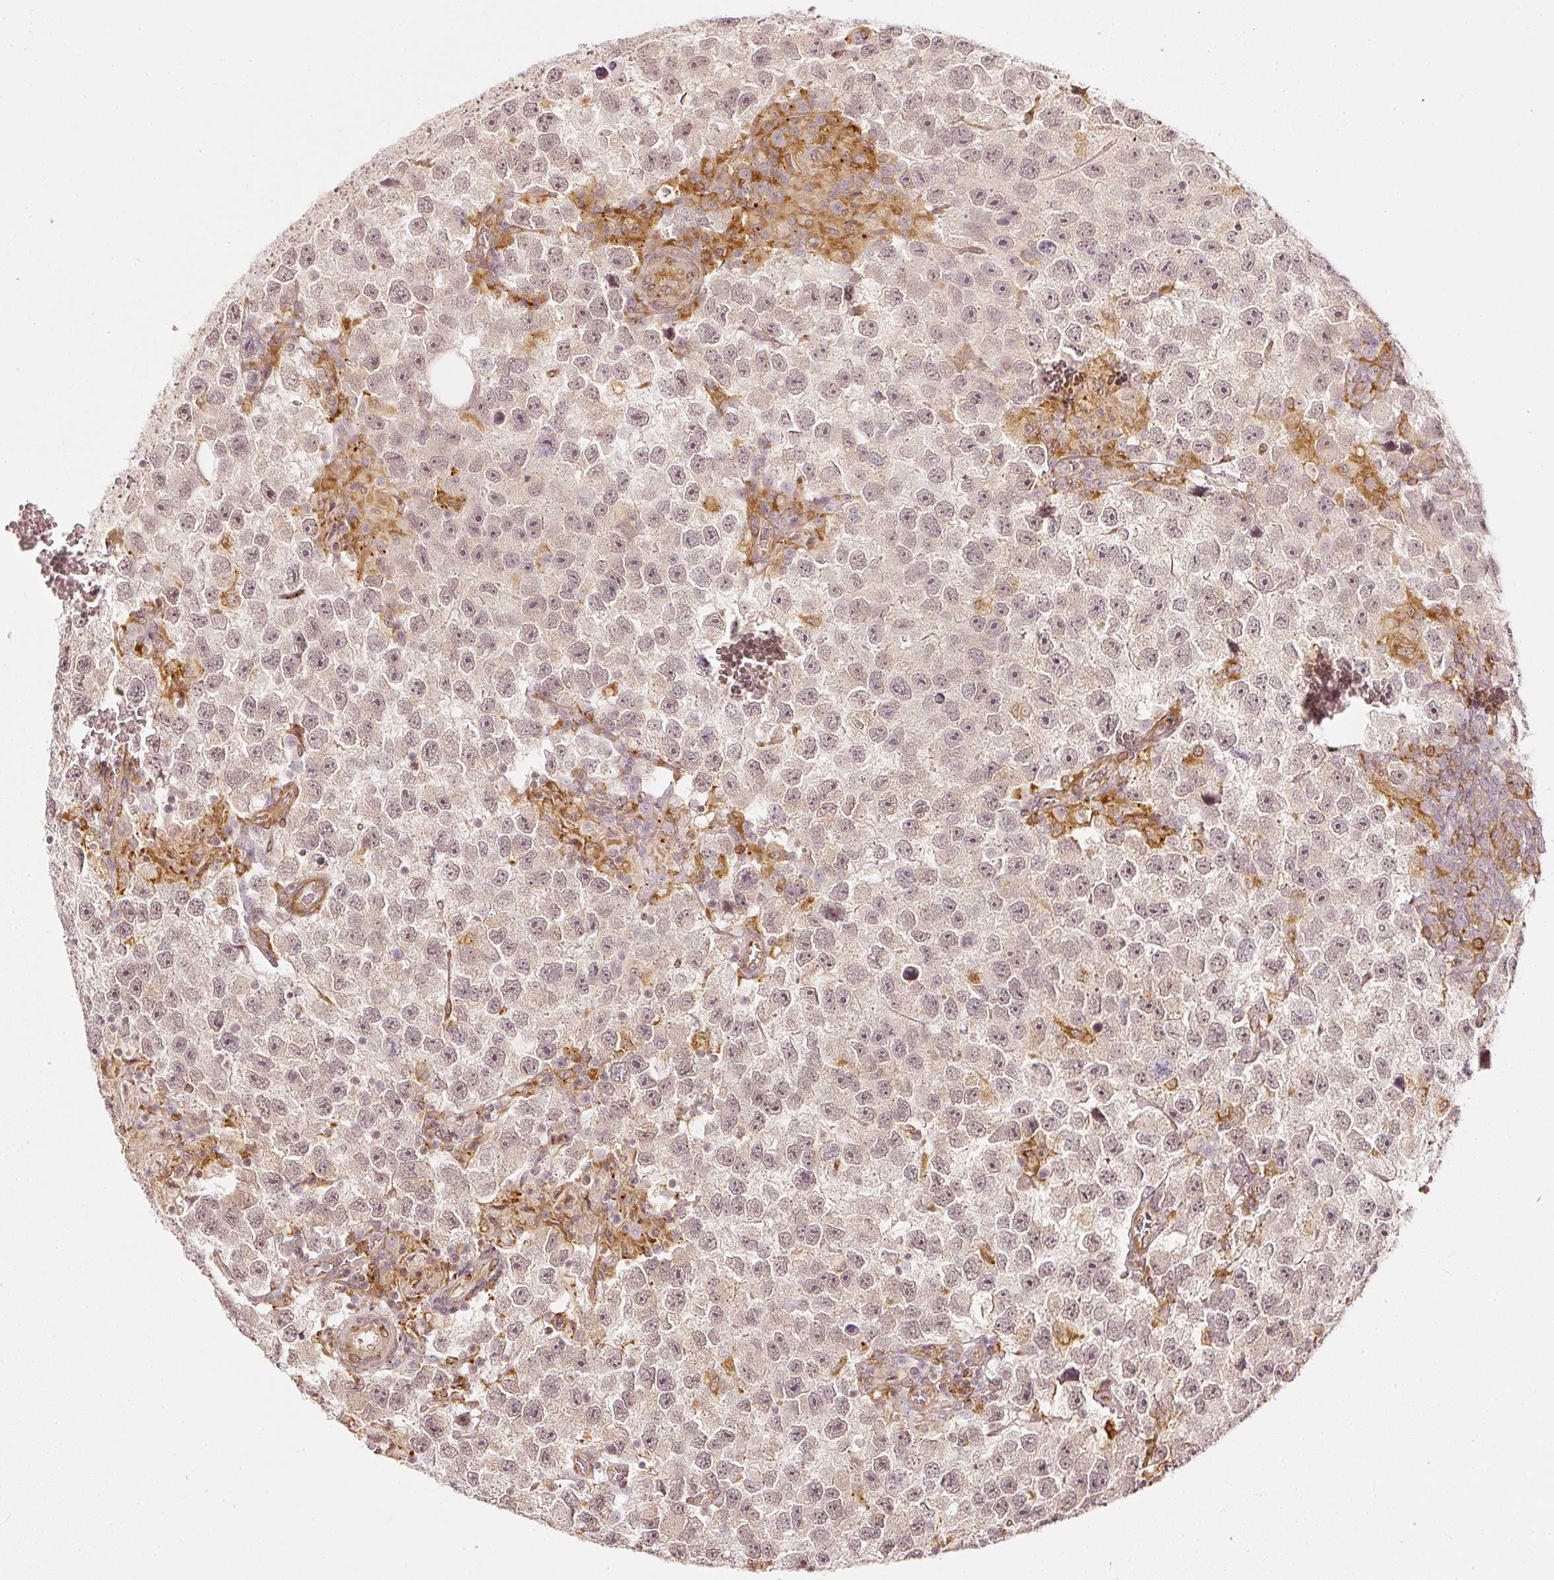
{"staining": {"intensity": "weak", "quantity": "25%-75%", "location": "nuclear"}, "tissue": "testis cancer", "cell_type": "Tumor cells", "image_type": "cancer", "snomed": [{"axis": "morphology", "description": "Seminoma, NOS"}, {"axis": "topography", "description": "Testis"}], "caption": "This is an image of immunohistochemistry staining of seminoma (testis), which shows weak staining in the nuclear of tumor cells.", "gene": "DRD2", "patient": {"sex": "male", "age": 26}}